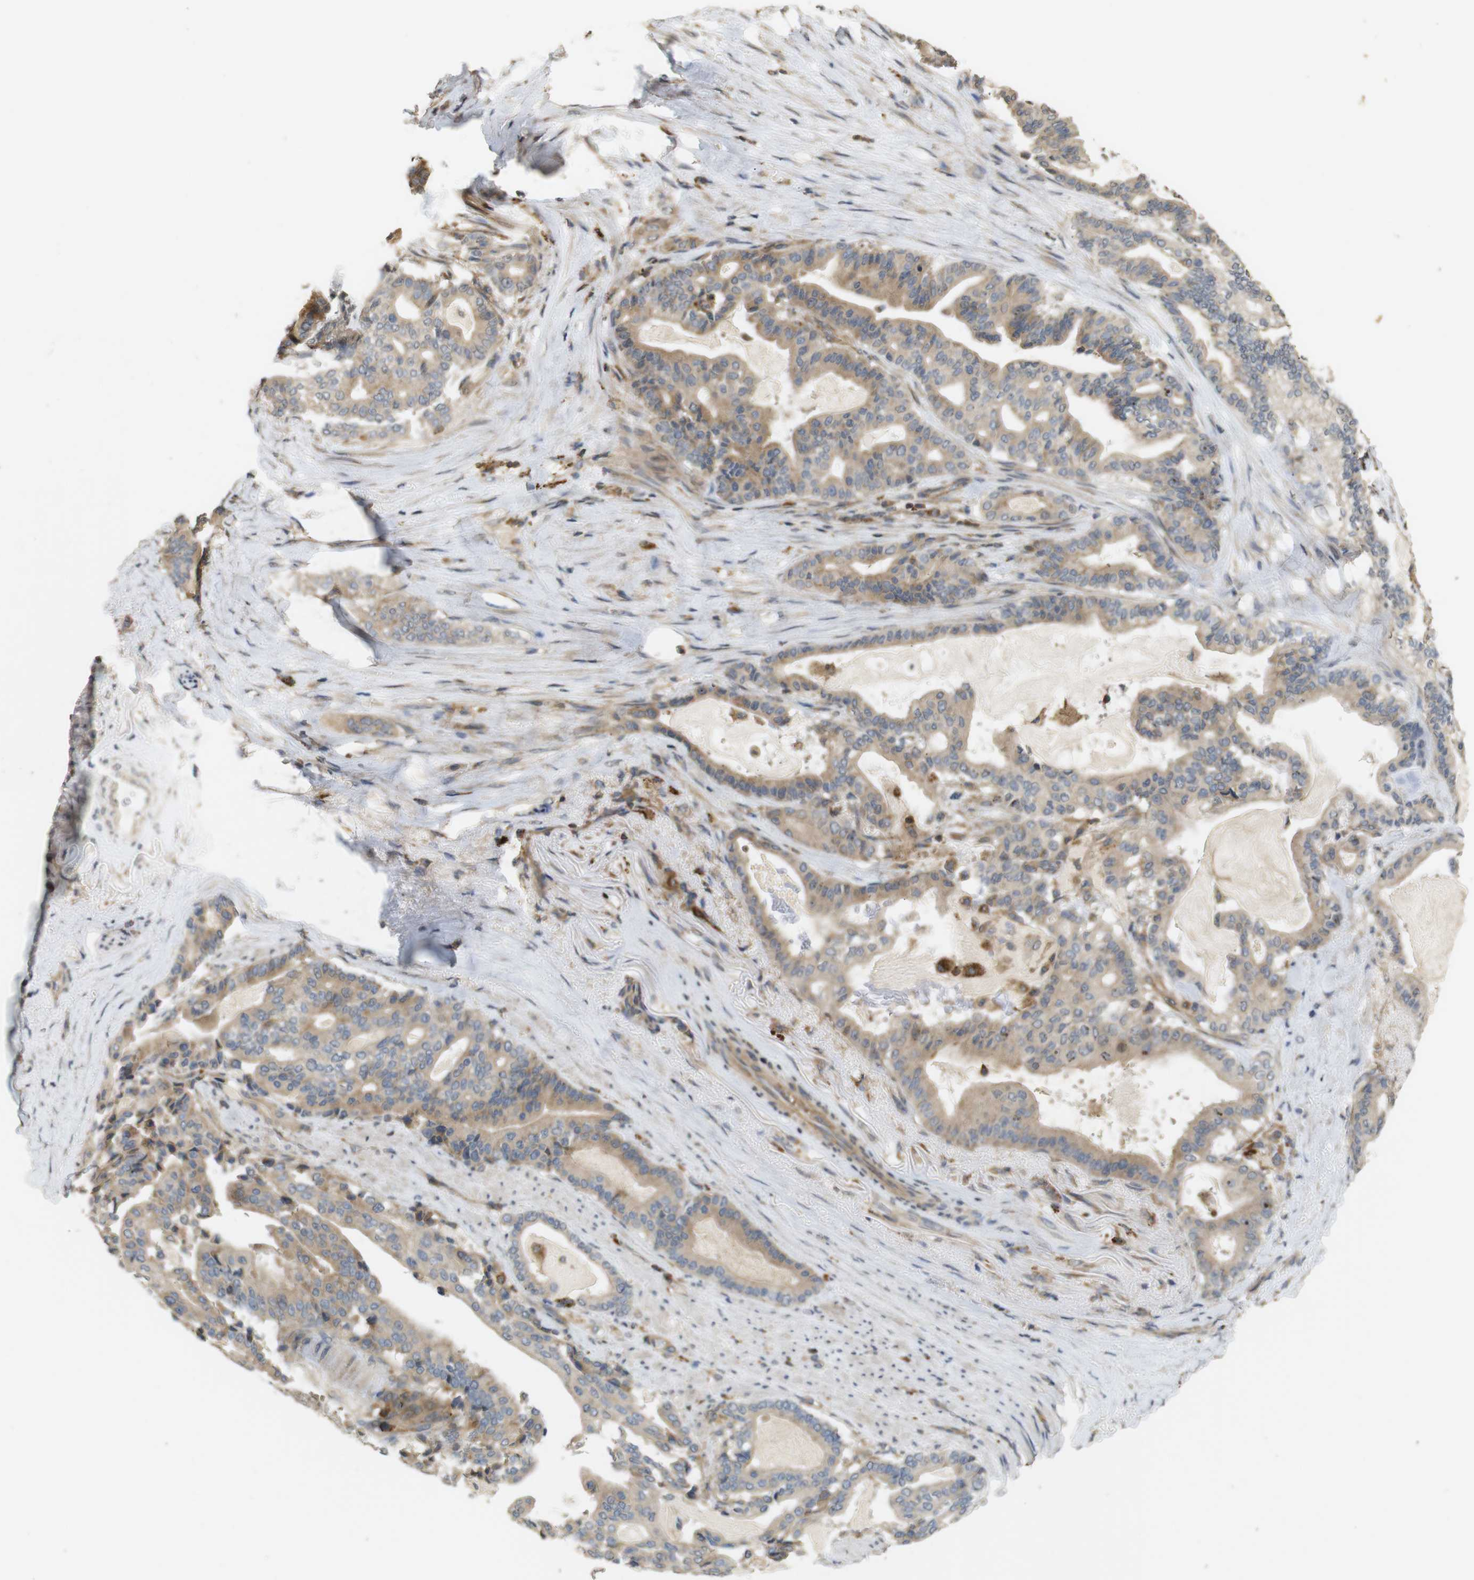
{"staining": {"intensity": "weak", "quantity": ">75%", "location": "cytoplasmic/membranous"}, "tissue": "pancreatic cancer", "cell_type": "Tumor cells", "image_type": "cancer", "snomed": [{"axis": "morphology", "description": "Adenocarcinoma, NOS"}, {"axis": "topography", "description": "Pancreas"}], "caption": "A high-resolution image shows immunohistochemistry (IHC) staining of pancreatic adenocarcinoma, which displays weak cytoplasmic/membranous staining in approximately >75% of tumor cells.", "gene": "KSR1", "patient": {"sex": "male", "age": 63}}